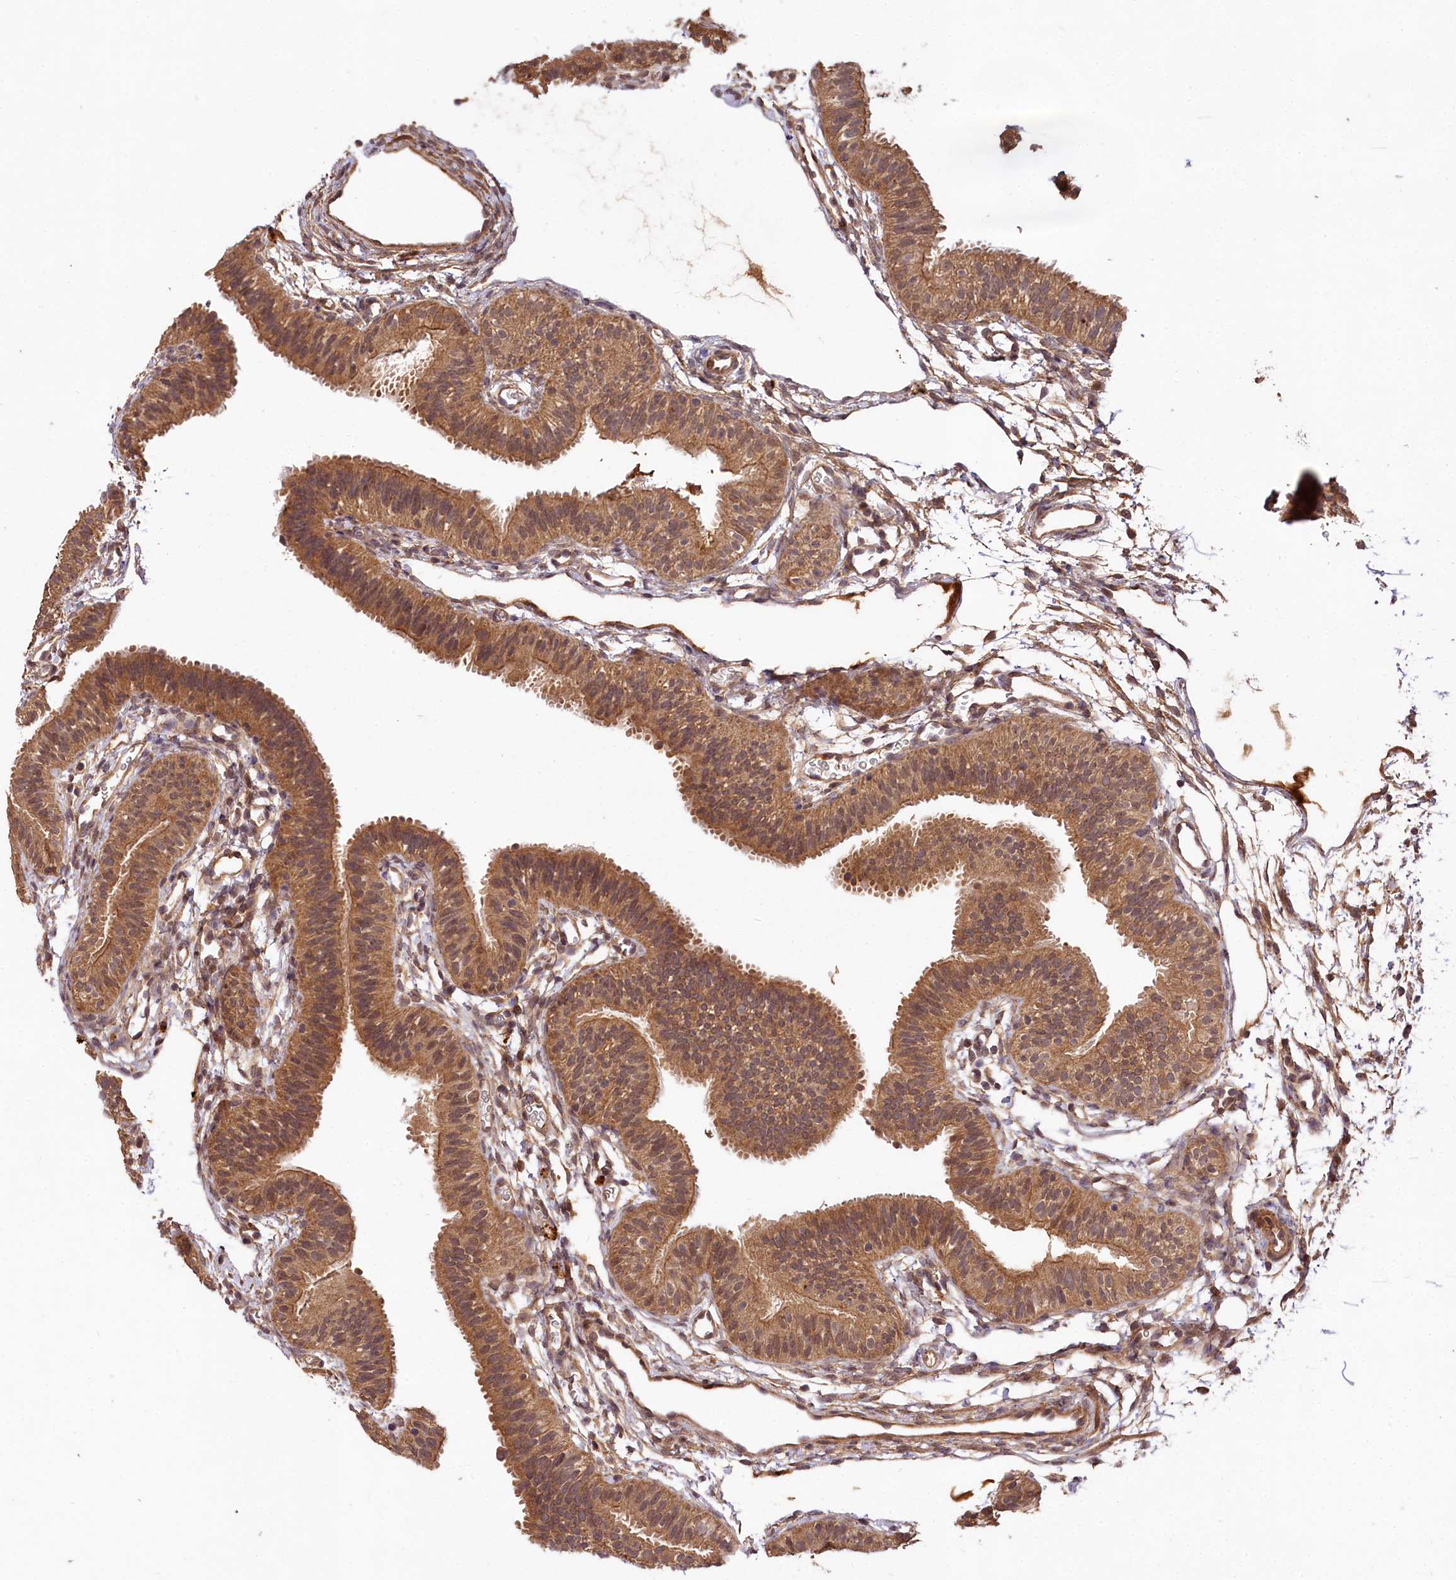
{"staining": {"intensity": "moderate", "quantity": ">75%", "location": "cytoplasmic/membranous"}, "tissue": "fallopian tube", "cell_type": "Glandular cells", "image_type": "normal", "snomed": [{"axis": "morphology", "description": "Normal tissue, NOS"}, {"axis": "topography", "description": "Fallopian tube"}], "caption": "Human fallopian tube stained with a brown dye reveals moderate cytoplasmic/membranous positive positivity in approximately >75% of glandular cells.", "gene": "MCF2L2", "patient": {"sex": "female", "age": 35}}